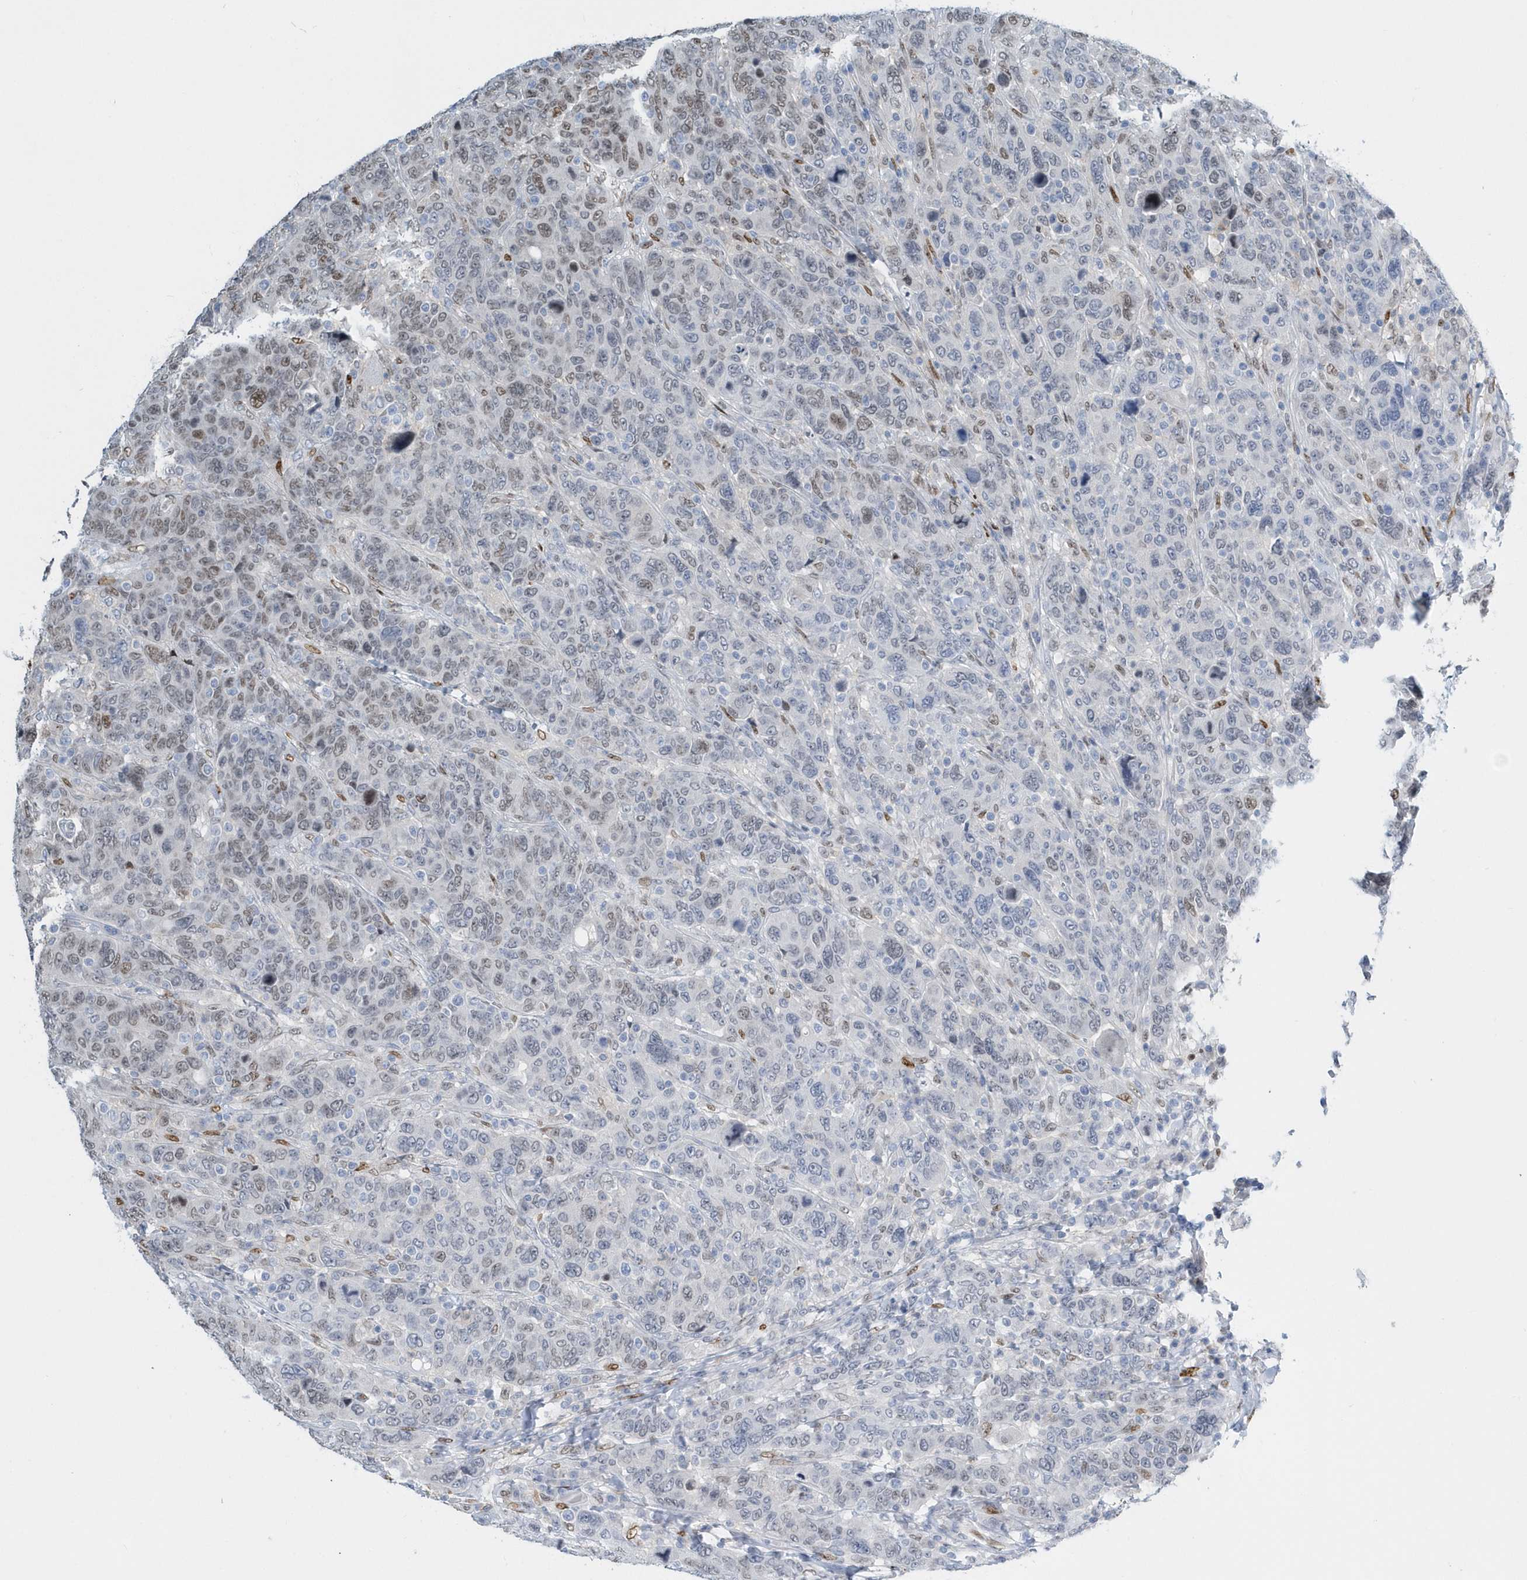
{"staining": {"intensity": "moderate", "quantity": "<25%", "location": "nuclear"}, "tissue": "breast cancer", "cell_type": "Tumor cells", "image_type": "cancer", "snomed": [{"axis": "morphology", "description": "Duct carcinoma"}, {"axis": "topography", "description": "Breast"}], "caption": "Protein expression by immunohistochemistry (IHC) displays moderate nuclear staining in approximately <25% of tumor cells in invasive ductal carcinoma (breast).", "gene": "MACROH2A2", "patient": {"sex": "female", "age": 37}}